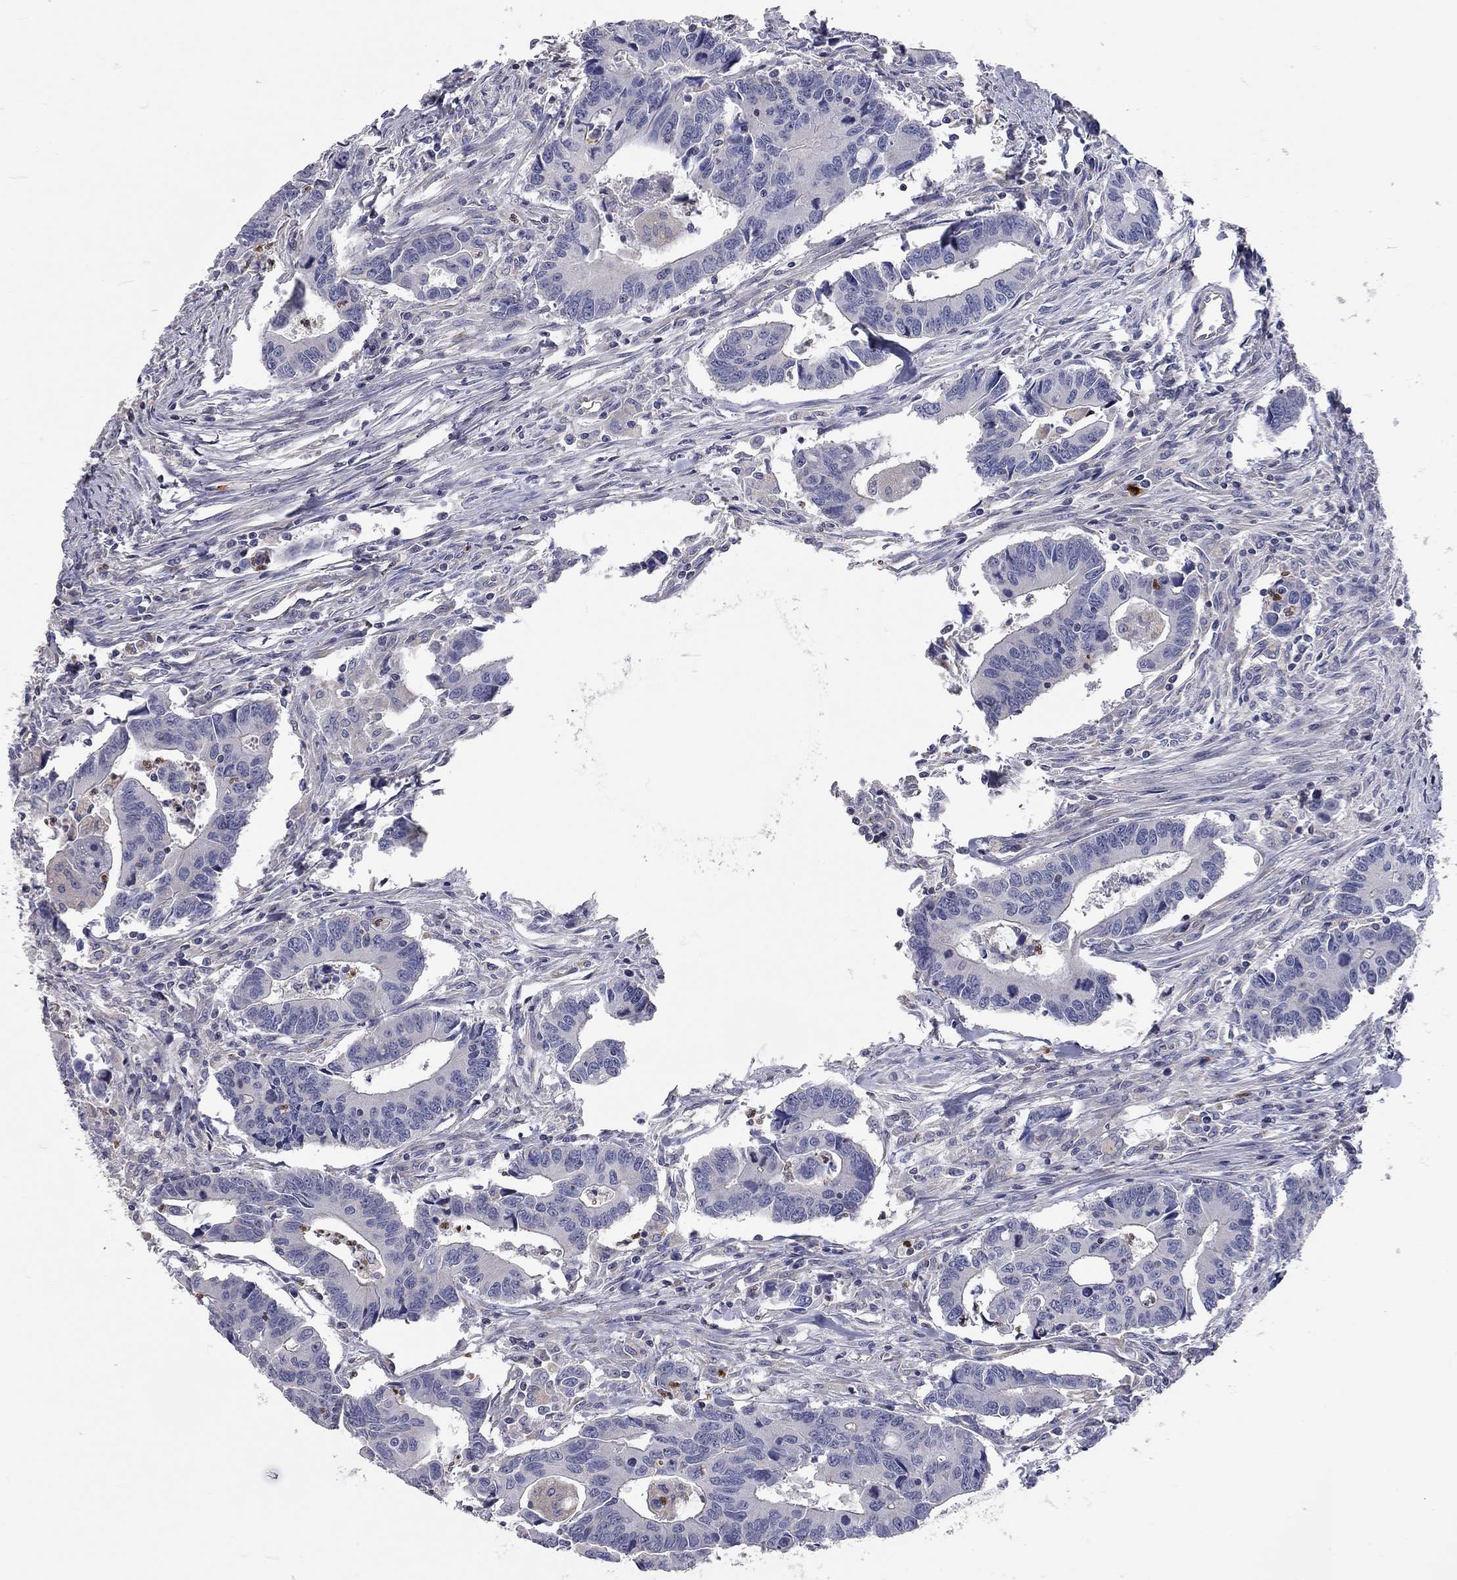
{"staining": {"intensity": "negative", "quantity": "none", "location": "none"}, "tissue": "colorectal cancer", "cell_type": "Tumor cells", "image_type": "cancer", "snomed": [{"axis": "morphology", "description": "Adenocarcinoma, NOS"}, {"axis": "topography", "description": "Rectum"}], "caption": "IHC photomicrograph of neoplastic tissue: human adenocarcinoma (colorectal) stained with DAB (3,3'-diaminobenzidine) shows no significant protein expression in tumor cells. (DAB immunohistochemistry (IHC) with hematoxylin counter stain).", "gene": "C10orf90", "patient": {"sex": "male", "age": 67}}